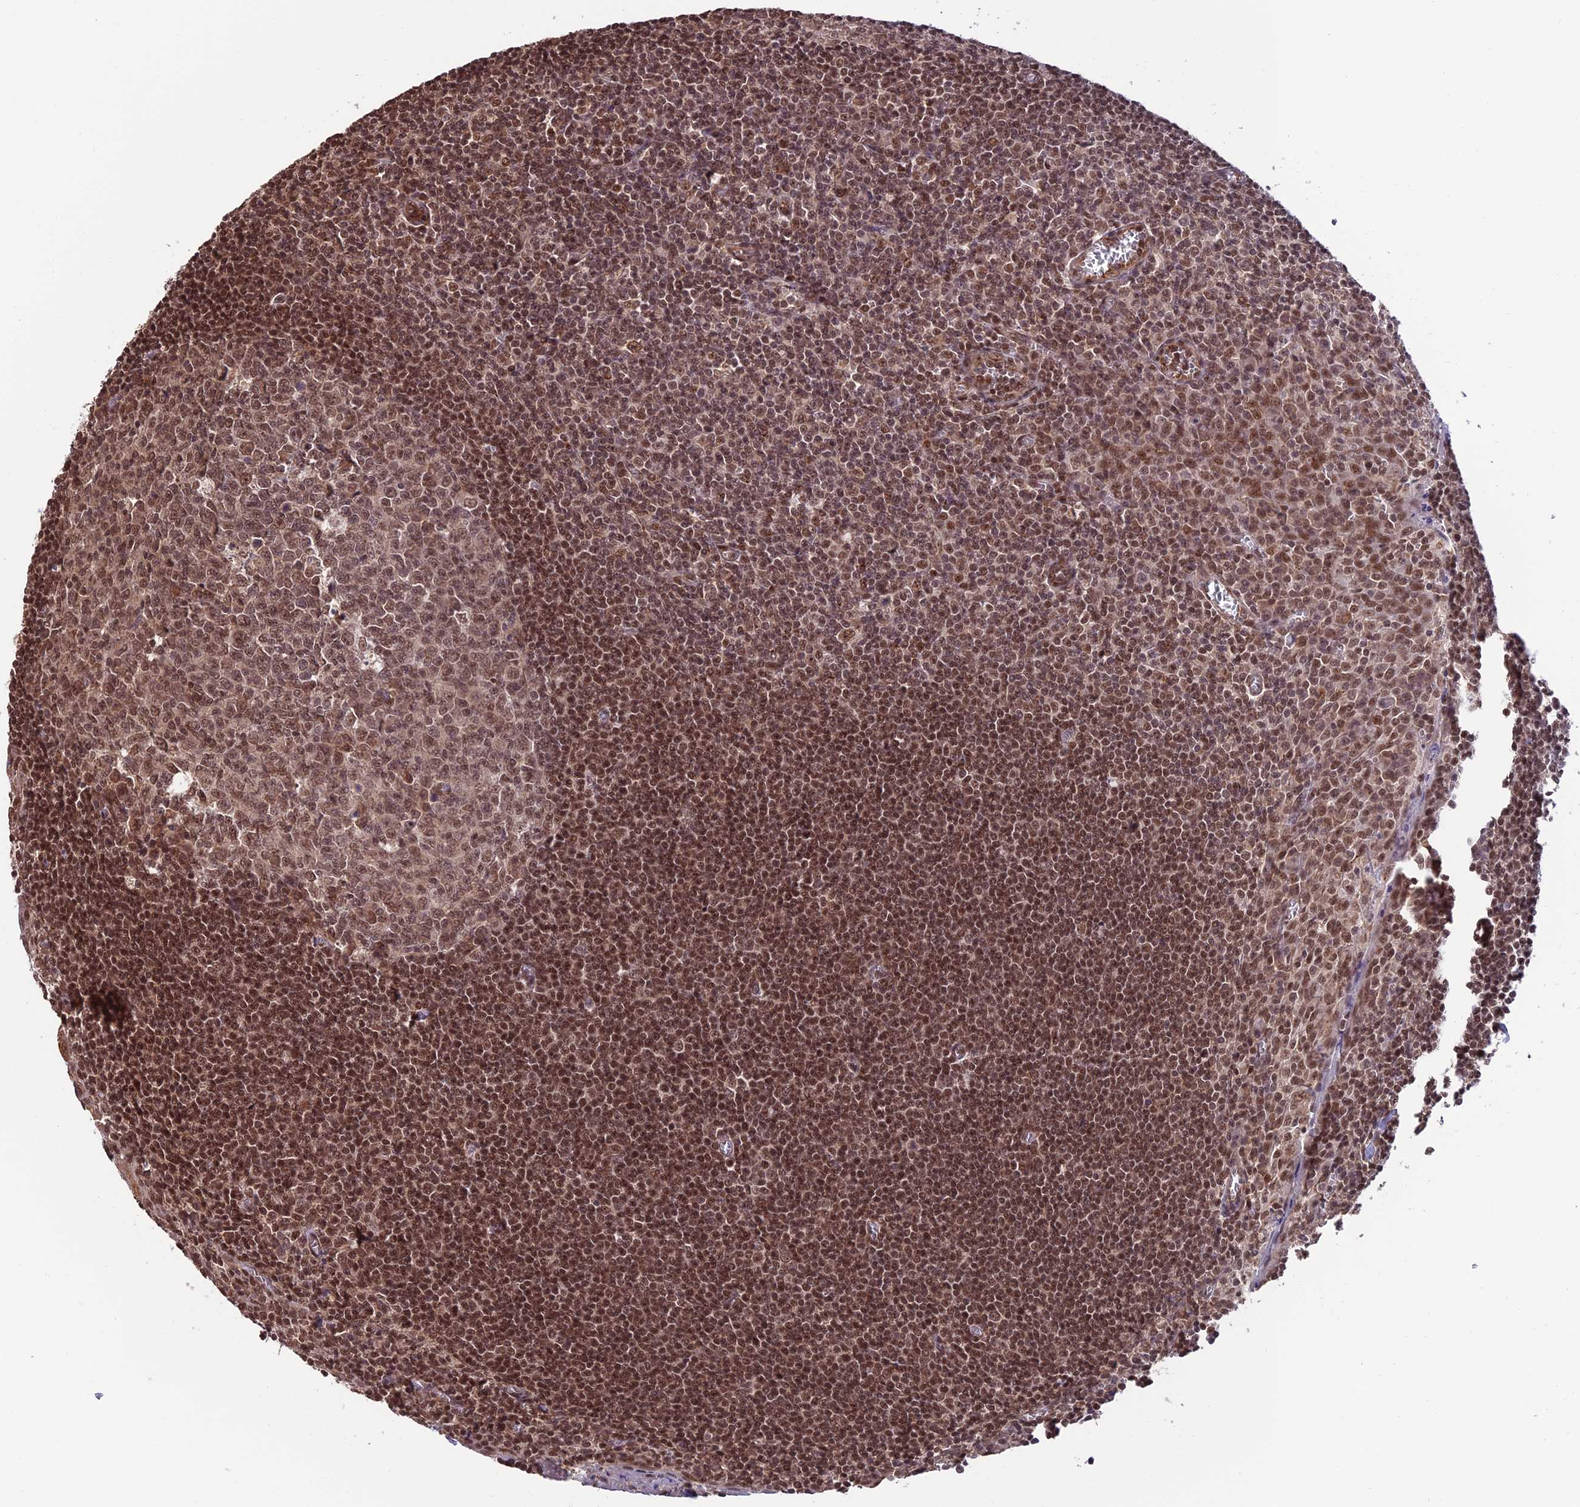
{"staining": {"intensity": "moderate", "quantity": ">75%", "location": "nuclear"}, "tissue": "tonsil", "cell_type": "Germinal center cells", "image_type": "normal", "snomed": [{"axis": "morphology", "description": "Normal tissue, NOS"}, {"axis": "topography", "description": "Tonsil"}], "caption": "IHC staining of normal tonsil, which displays medium levels of moderate nuclear positivity in approximately >75% of germinal center cells indicating moderate nuclear protein positivity. The staining was performed using DAB (brown) for protein detection and nuclei were counterstained in hematoxylin (blue).", "gene": "CABIN1", "patient": {"sex": "male", "age": 27}}